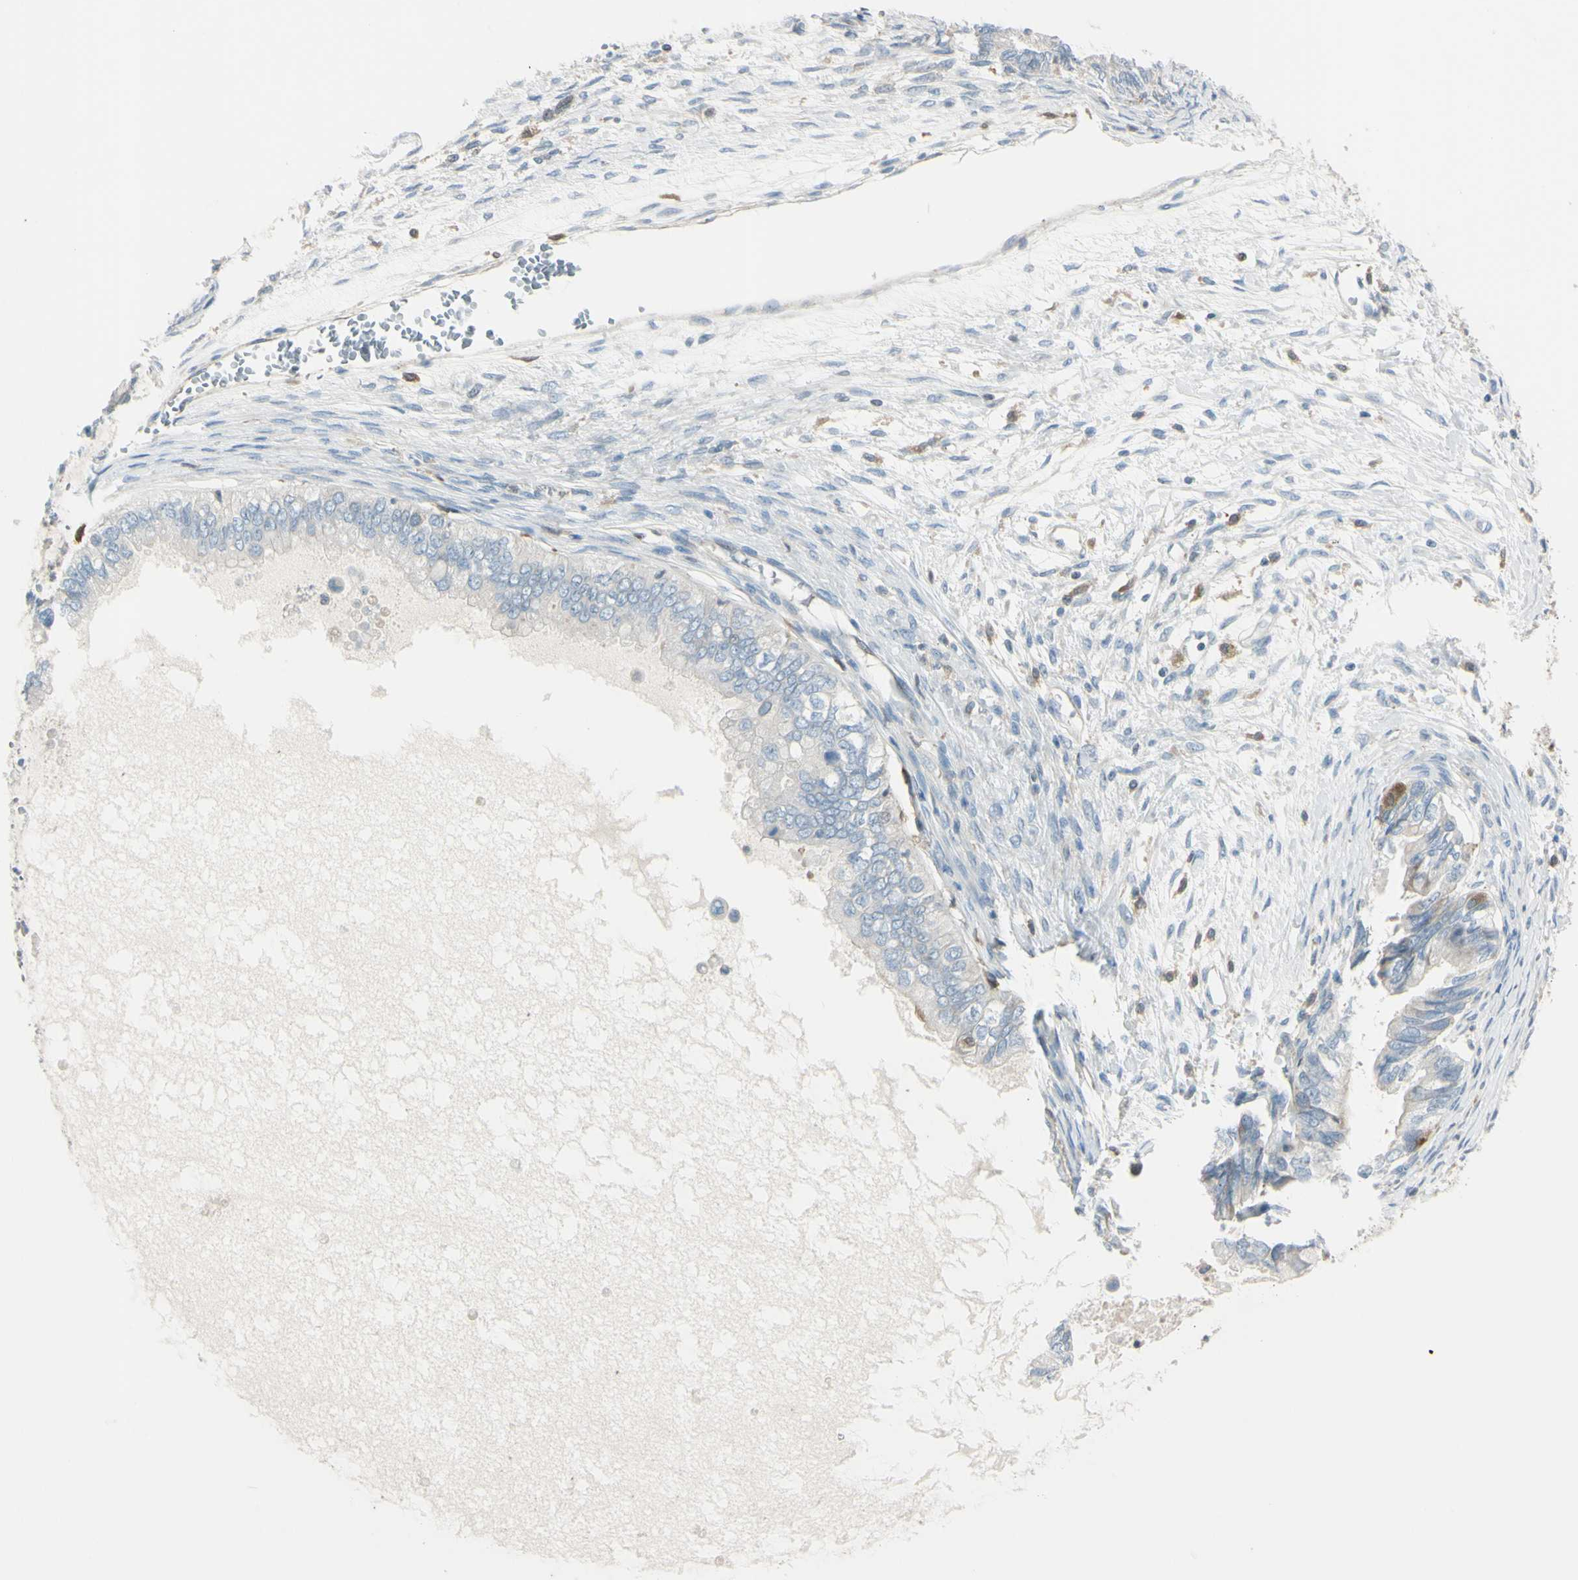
{"staining": {"intensity": "weak", "quantity": ">75%", "location": "cytoplasmic/membranous"}, "tissue": "ovarian cancer", "cell_type": "Tumor cells", "image_type": "cancer", "snomed": [{"axis": "morphology", "description": "Cystadenocarcinoma, mucinous, NOS"}, {"axis": "topography", "description": "Ovary"}], "caption": "Tumor cells display weak cytoplasmic/membranous positivity in approximately >75% of cells in ovarian mucinous cystadenocarcinoma.", "gene": "CYRIB", "patient": {"sex": "female", "age": 80}}